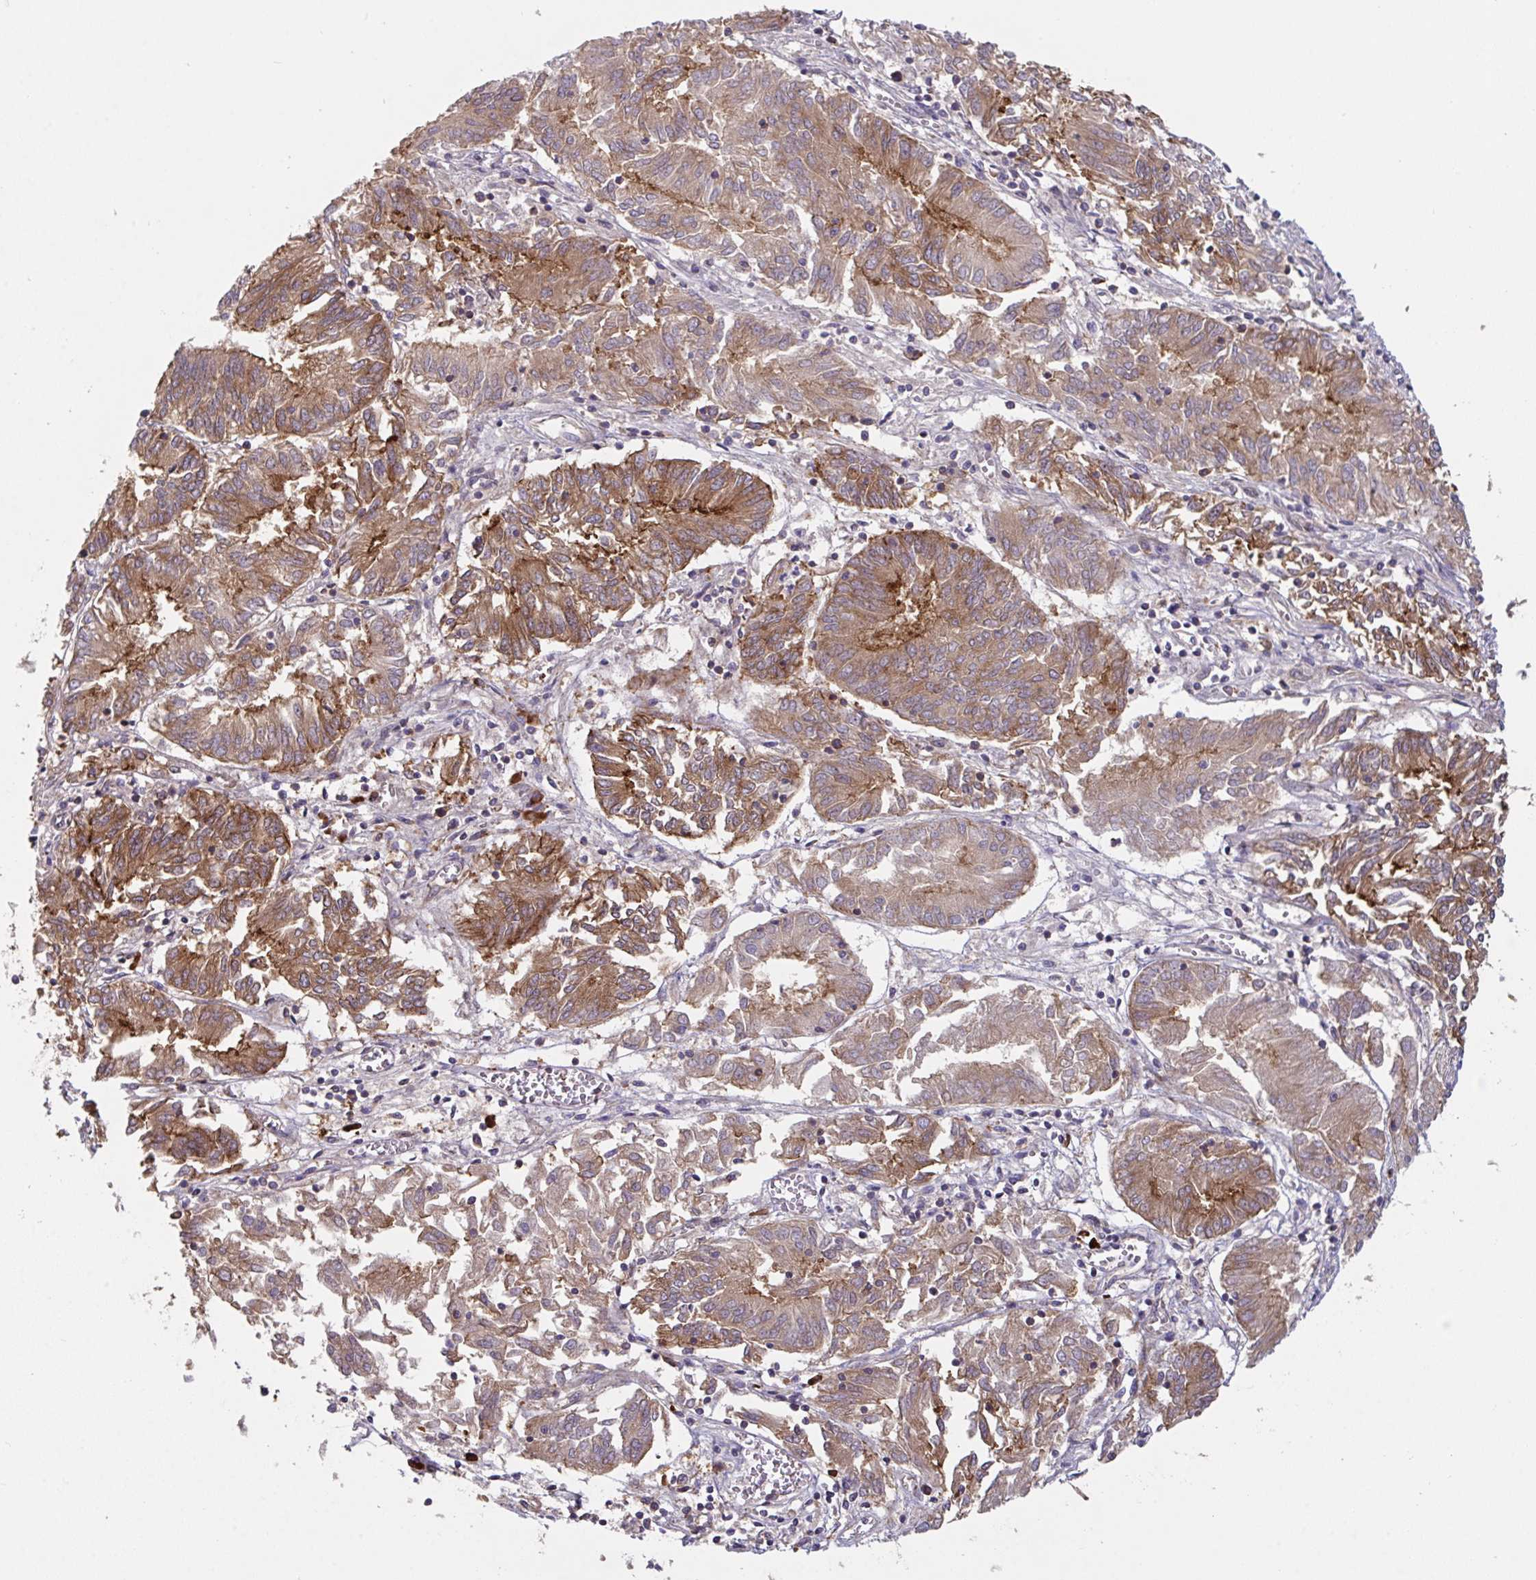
{"staining": {"intensity": "moderate", "quantity": "25%-75%", "location": "cytoplasmic/membranous"}, "tissue": "endometrial cancer", "cell_type": "Tumor cells", "image_type": "cancer", "snomed": [{"axis": "morphology", "description": "Adenocarcinoma, NOS"}, {"axis": "topography", "description": "Endometrium"}], "caption": "Endometrial adenocarcinoma stained with IHC reveals moderate cytoplasmic/membranous expression in approximately 25%-75% of tumor cells. The protein of interest is shown in brown color, while the nuclei are stained blue.", "gene": "YARS2", "patient": {"sex": "female", "age": 54}}